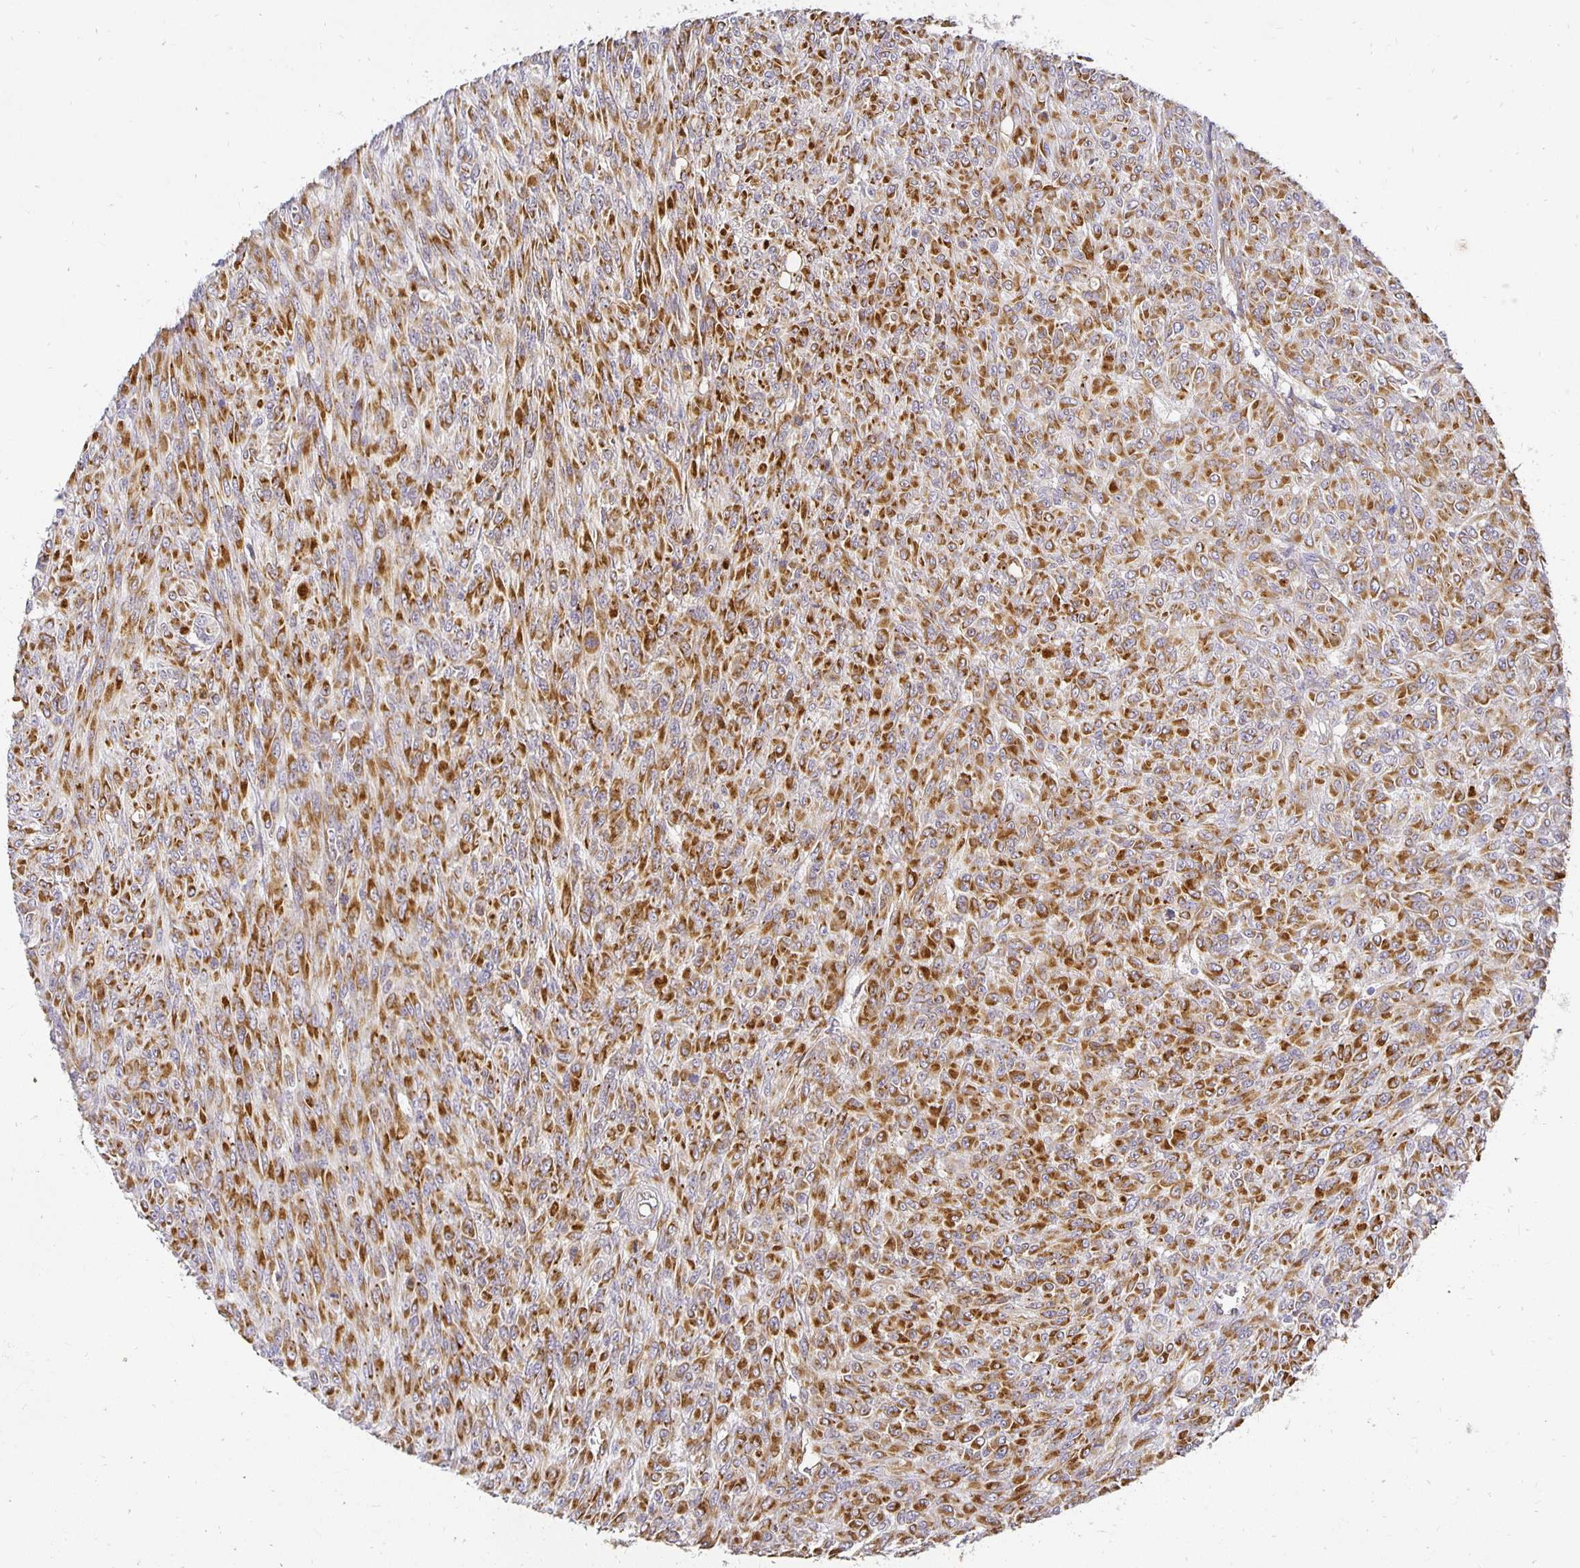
{"staining": {"intensity": "strong", "quantity": ">75%", "location": "cytoplasmic/membranous"}, "tissue": "renal cancer", "cell_type": "Tumor cells", "image_type": "cancer", "snomed": [{"axis": "morphology", "description": "Adenocarcinoma, NOS"}, {"axis": "topography", "description": "Kidney"}], "caption": "Human renal adenocarcinoma stained with a protein marker reveals strong staining in tumor cells.", "gene": "PLOD1", "patient": {"sex": "male", "age": 58}}